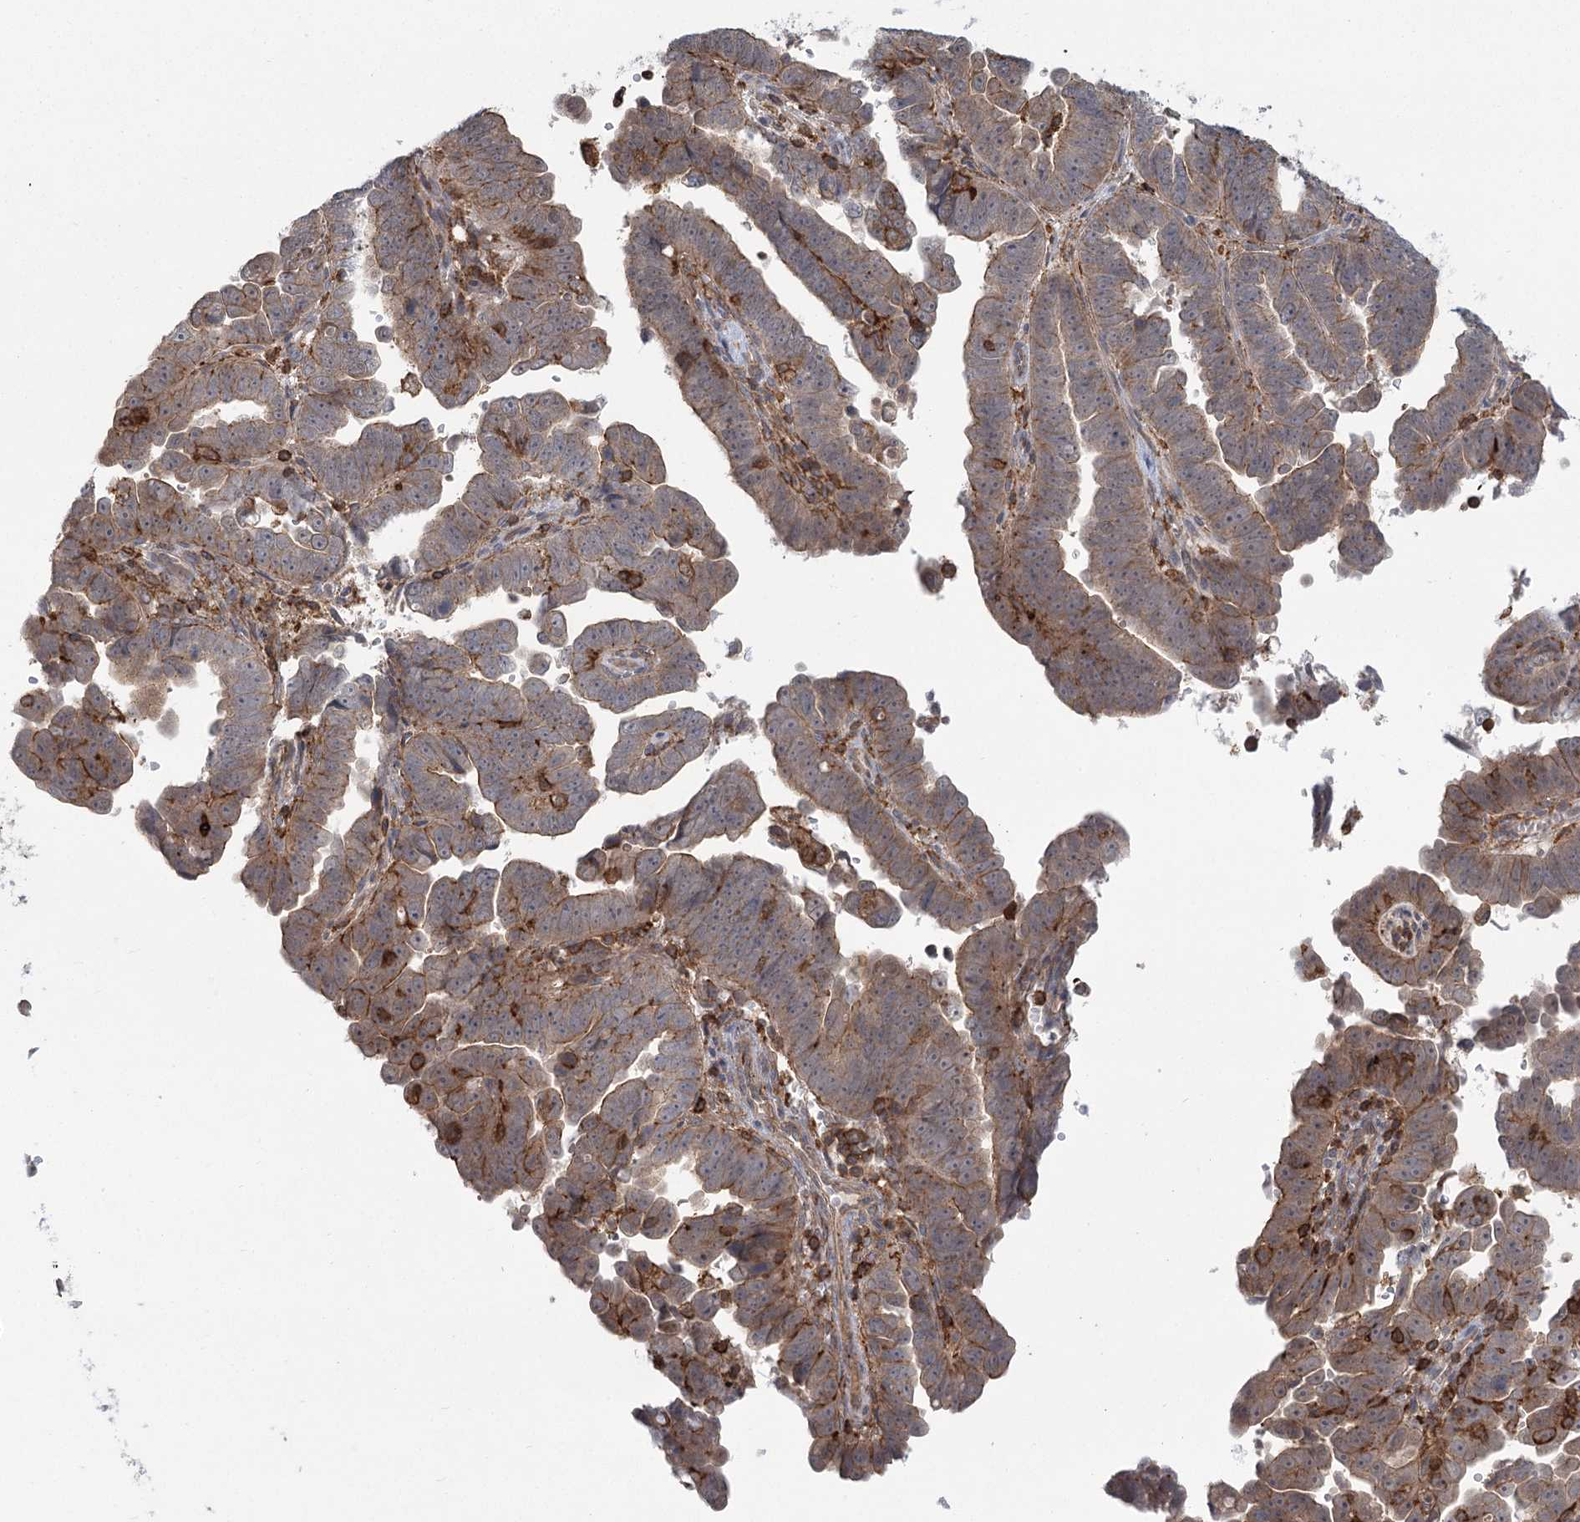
{"staining": {"intensity": "moderate", "quantity": "25%-75%", "location": "cytoplasmic/membranous"}, "tissue": "endometrial cancer", "cell_type": "Tumor cells", "image_type": "cancer", "snomed": [{"axis": "morphology", "description": "Adenocarcinoma, NOS"}, {"axis": "topography", "description": "Endometrium"}], "caption": "Moderate cytoplasmic/membranous staining is present in about 25%-75% of tumor cells in adenocarcinoma (endometrial).", "gene": "MEPE", "patient": {"sex": "female", "age": 75}}